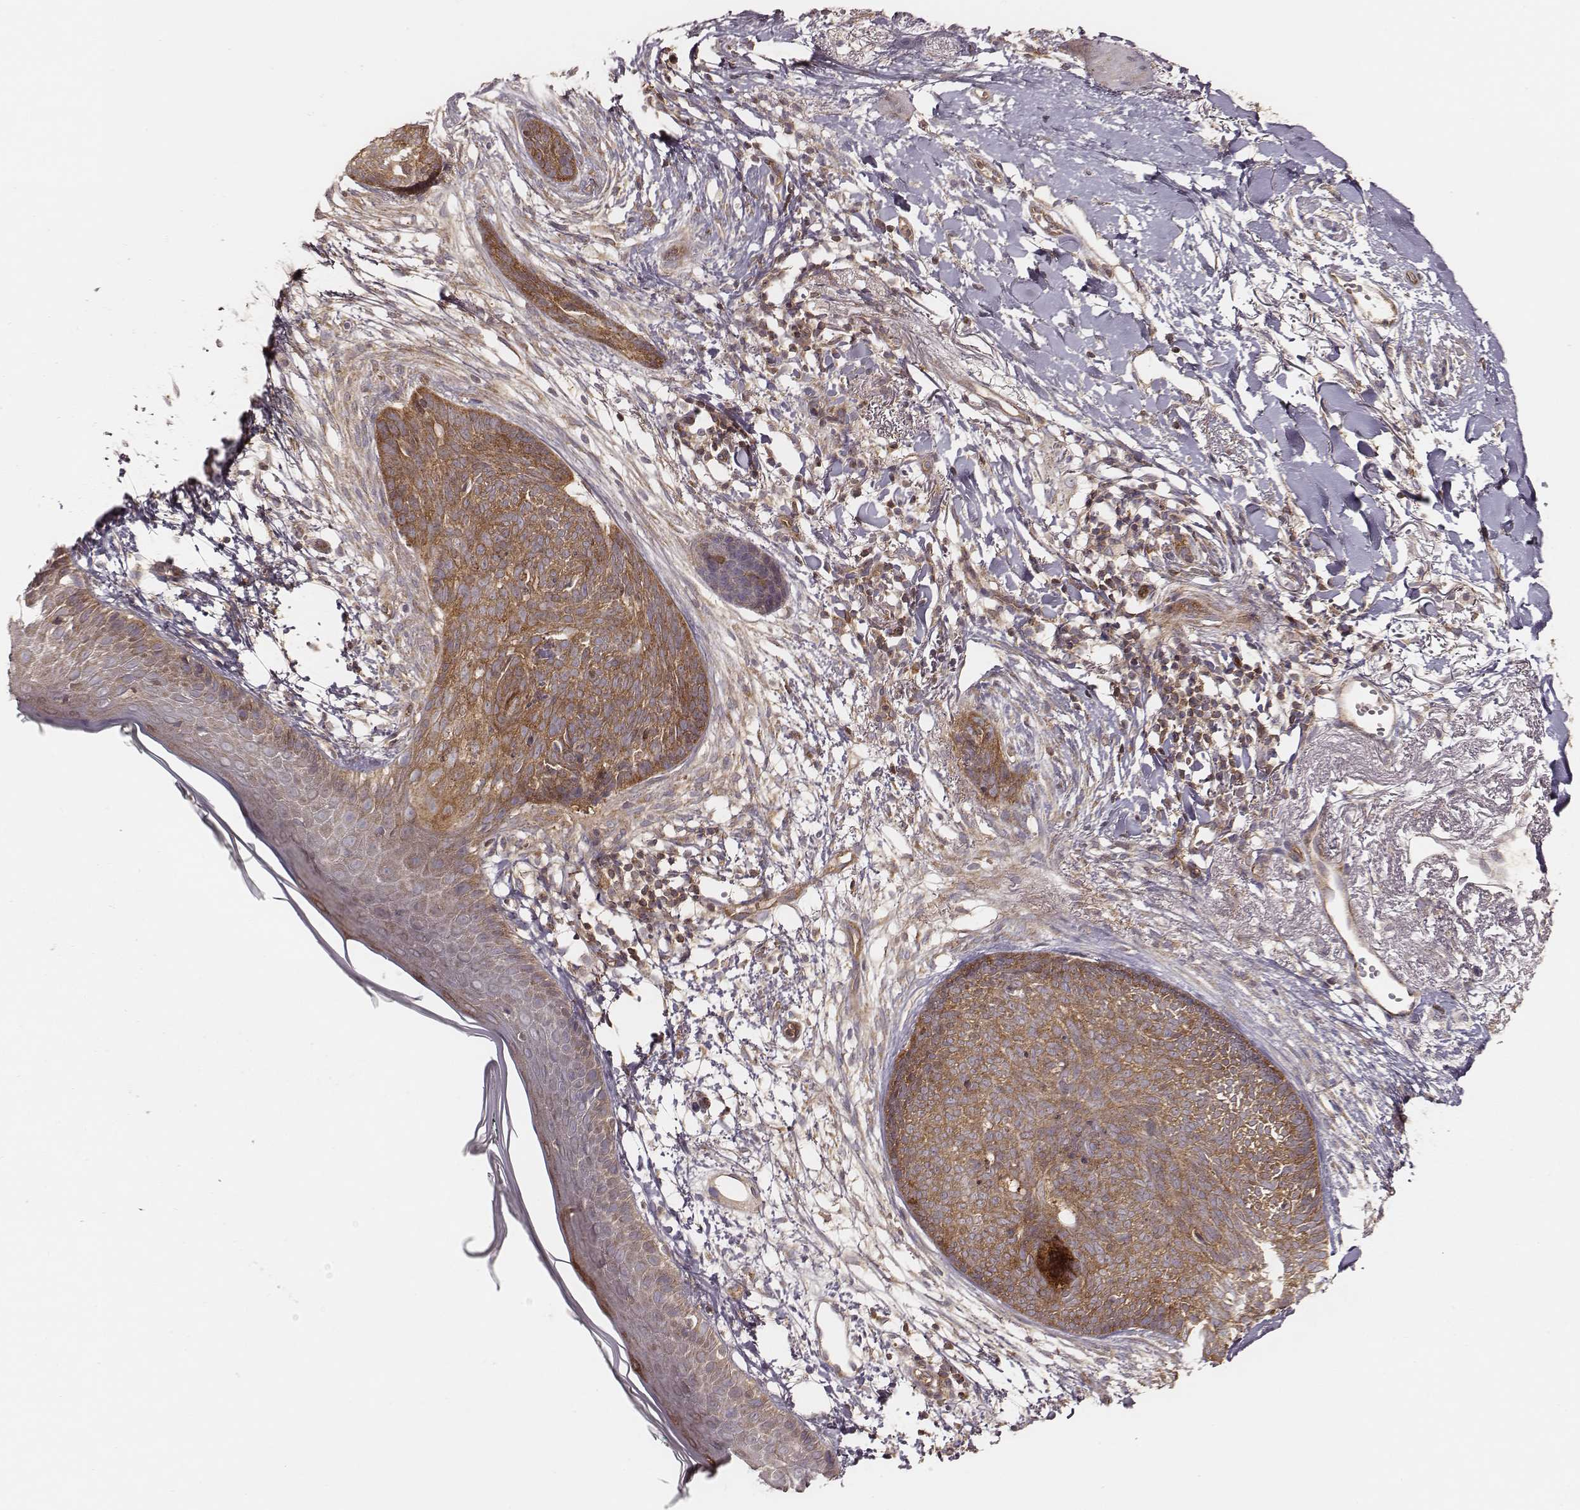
{"staining": {"intensity": "moderate", "quantity": ">75%", "location": "cytoplasmic/membranous"}, "tissue": "skin cancer", "cell_type": "Tumor cells", "image_type": "cancer", "snomed": [{"axis": "morphology", "description": "Normal tissue, NOS"}, {"axis": "morphology", "description": "Basal cell carcinoma"}, {"axis": "topography", "description": "Skin"}], "caption": "Human skin basal cell carcinoma stained for a protein (brown) demonstrates moderate cytoplasmic/membranous positive positivity in approximately >75% of tumor cells.", "gene": "CARS1", "patient": {"sex": "male", "age": 84}}